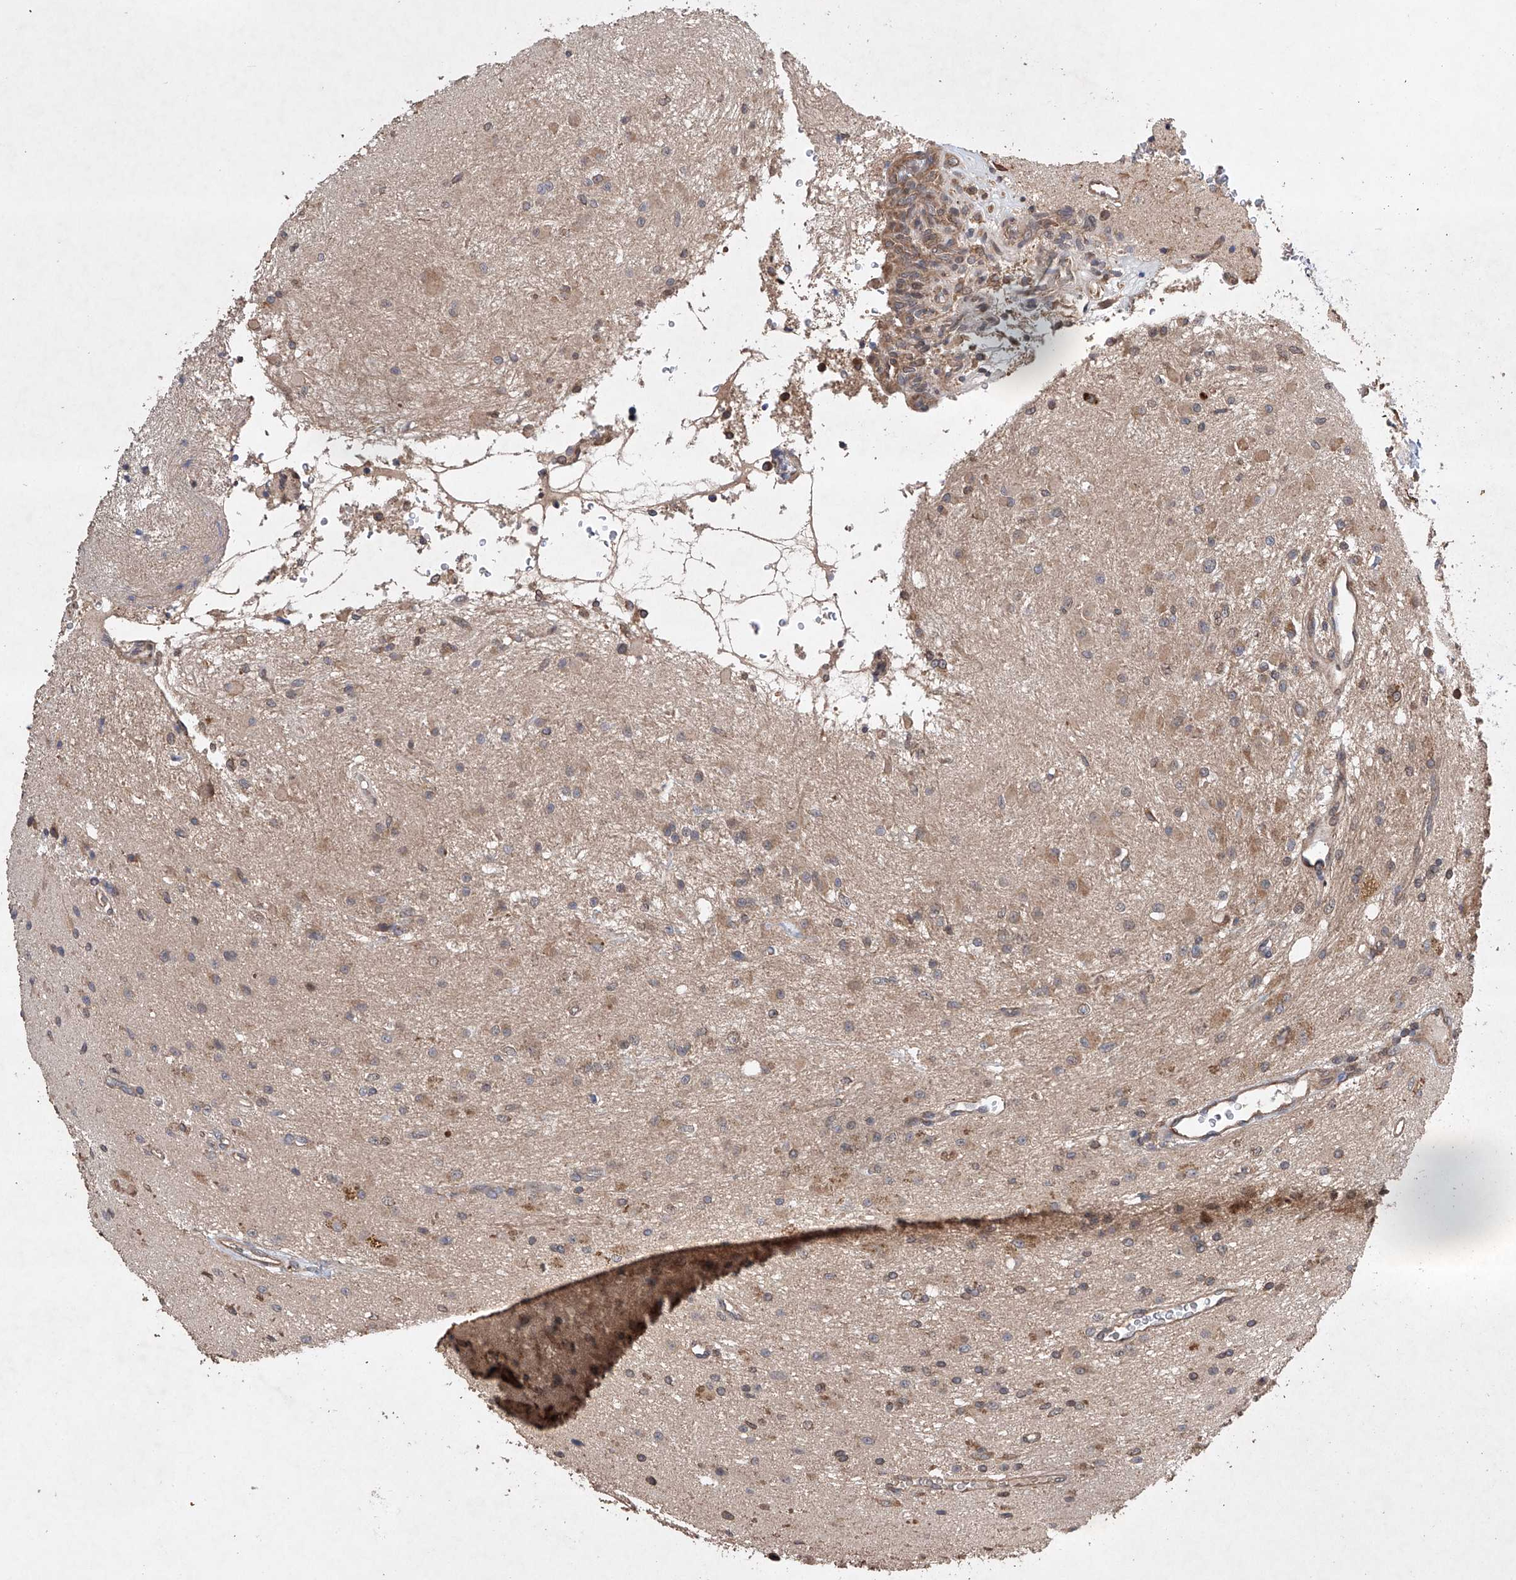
{"staining": {"intensity": "weak", "quantity": "25%-75%", "location": "cytoplasmic/membranous"}, "tissue": "glioma", "cell_type": "Tumor cells", "image_type": "cancer", "snomed": [{"axis": "morphology", "description": "Glioma, malignant, High grade"}, {"axis": "topography", "description": "Brain"}], "caption": "The photomicrograph demonstrates a brown stain indicating the presence of a protein in the cytoplasmic/membranous of tumor cells in glioma.", "gene": "LURAP1", "patient": {"sex": "male", "age": 34}}